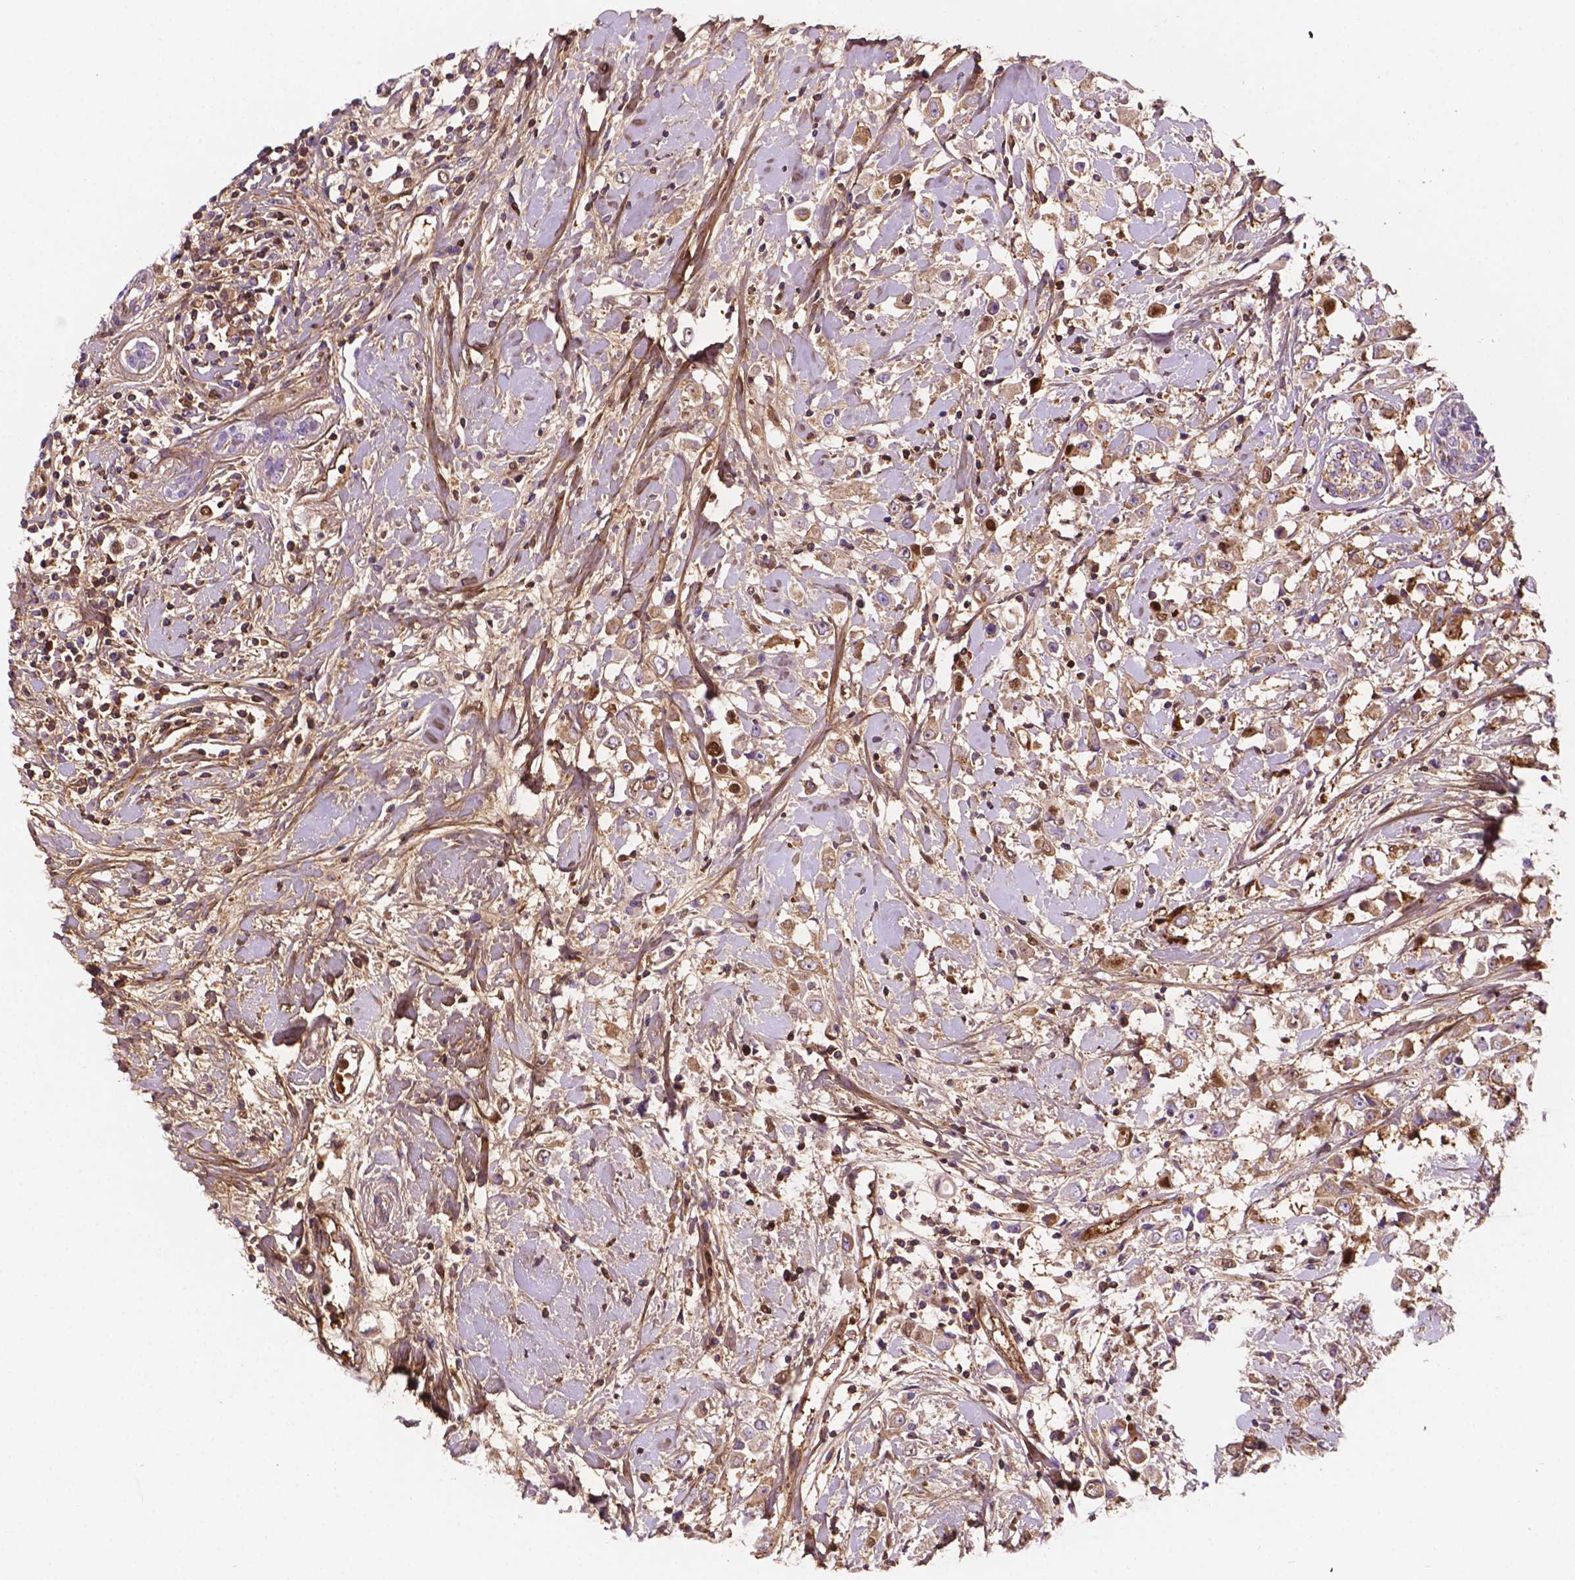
{"staining": {"intensity": "weak", "quantity": ">75%", "location": "cytoplasmic/membranous"}, "tissue": "breast cancer", "cell_type": "Tumor cells", "image_type": "cancer", "snomed": [{"axis": "morphology", "description": "Duct carcinoma"}, {"axis": "topography", "description": "Breast"}], "caption": "Immunohistochemistry photomicrograph of human breast infiltrating ductal carcinoma stained for a protein (brown), which exhibits low levels of weak cytoplasmic/membranous expression in approximately >75% of tumor cells.", "gene": "DCN", "patient": {"sex": "female", "age": 61}}